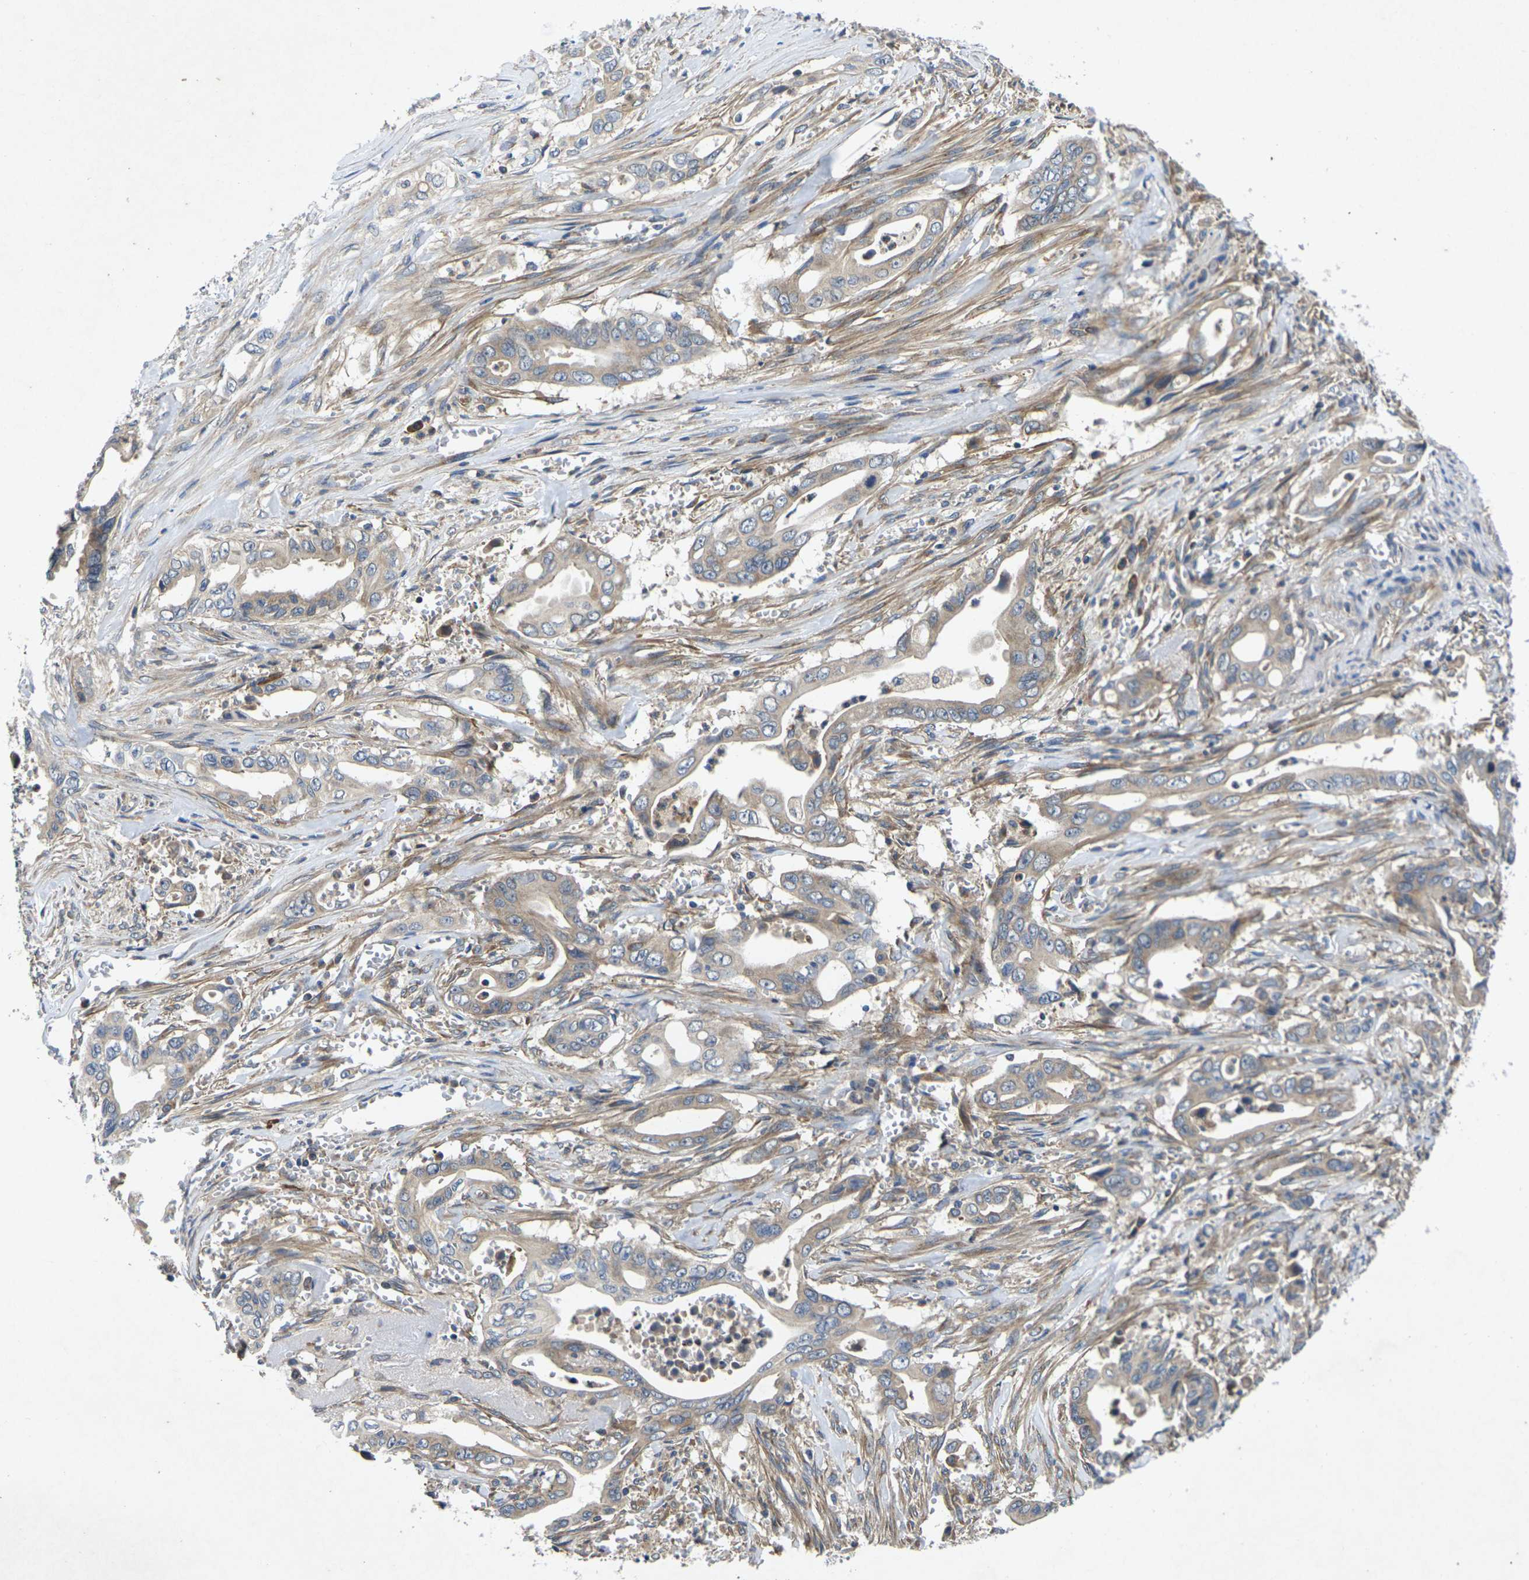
{"staining": {"intensity": "moderate", "quantity": "25%-75%", "location": "cytoplasmic/membranous"}, "tissue": "pancreatic cancer", "cell_type": "Tumor cells", "image_type": "cancer", "snomed": [{"axis": "morphology", "description": "Adenocarcinoma, NOS"}, {"axis": "topography", "description": "Pancreas"}], "caption": "There is medium levels of moderate cytoplasmic/membranous staining in tumor cells of adenocarcinoma (pancreatic), as demonstrated by immunohistochemical staining (brown color).", "gene": "KIF1B", "patient": {"sex": "male", "age": 59}}